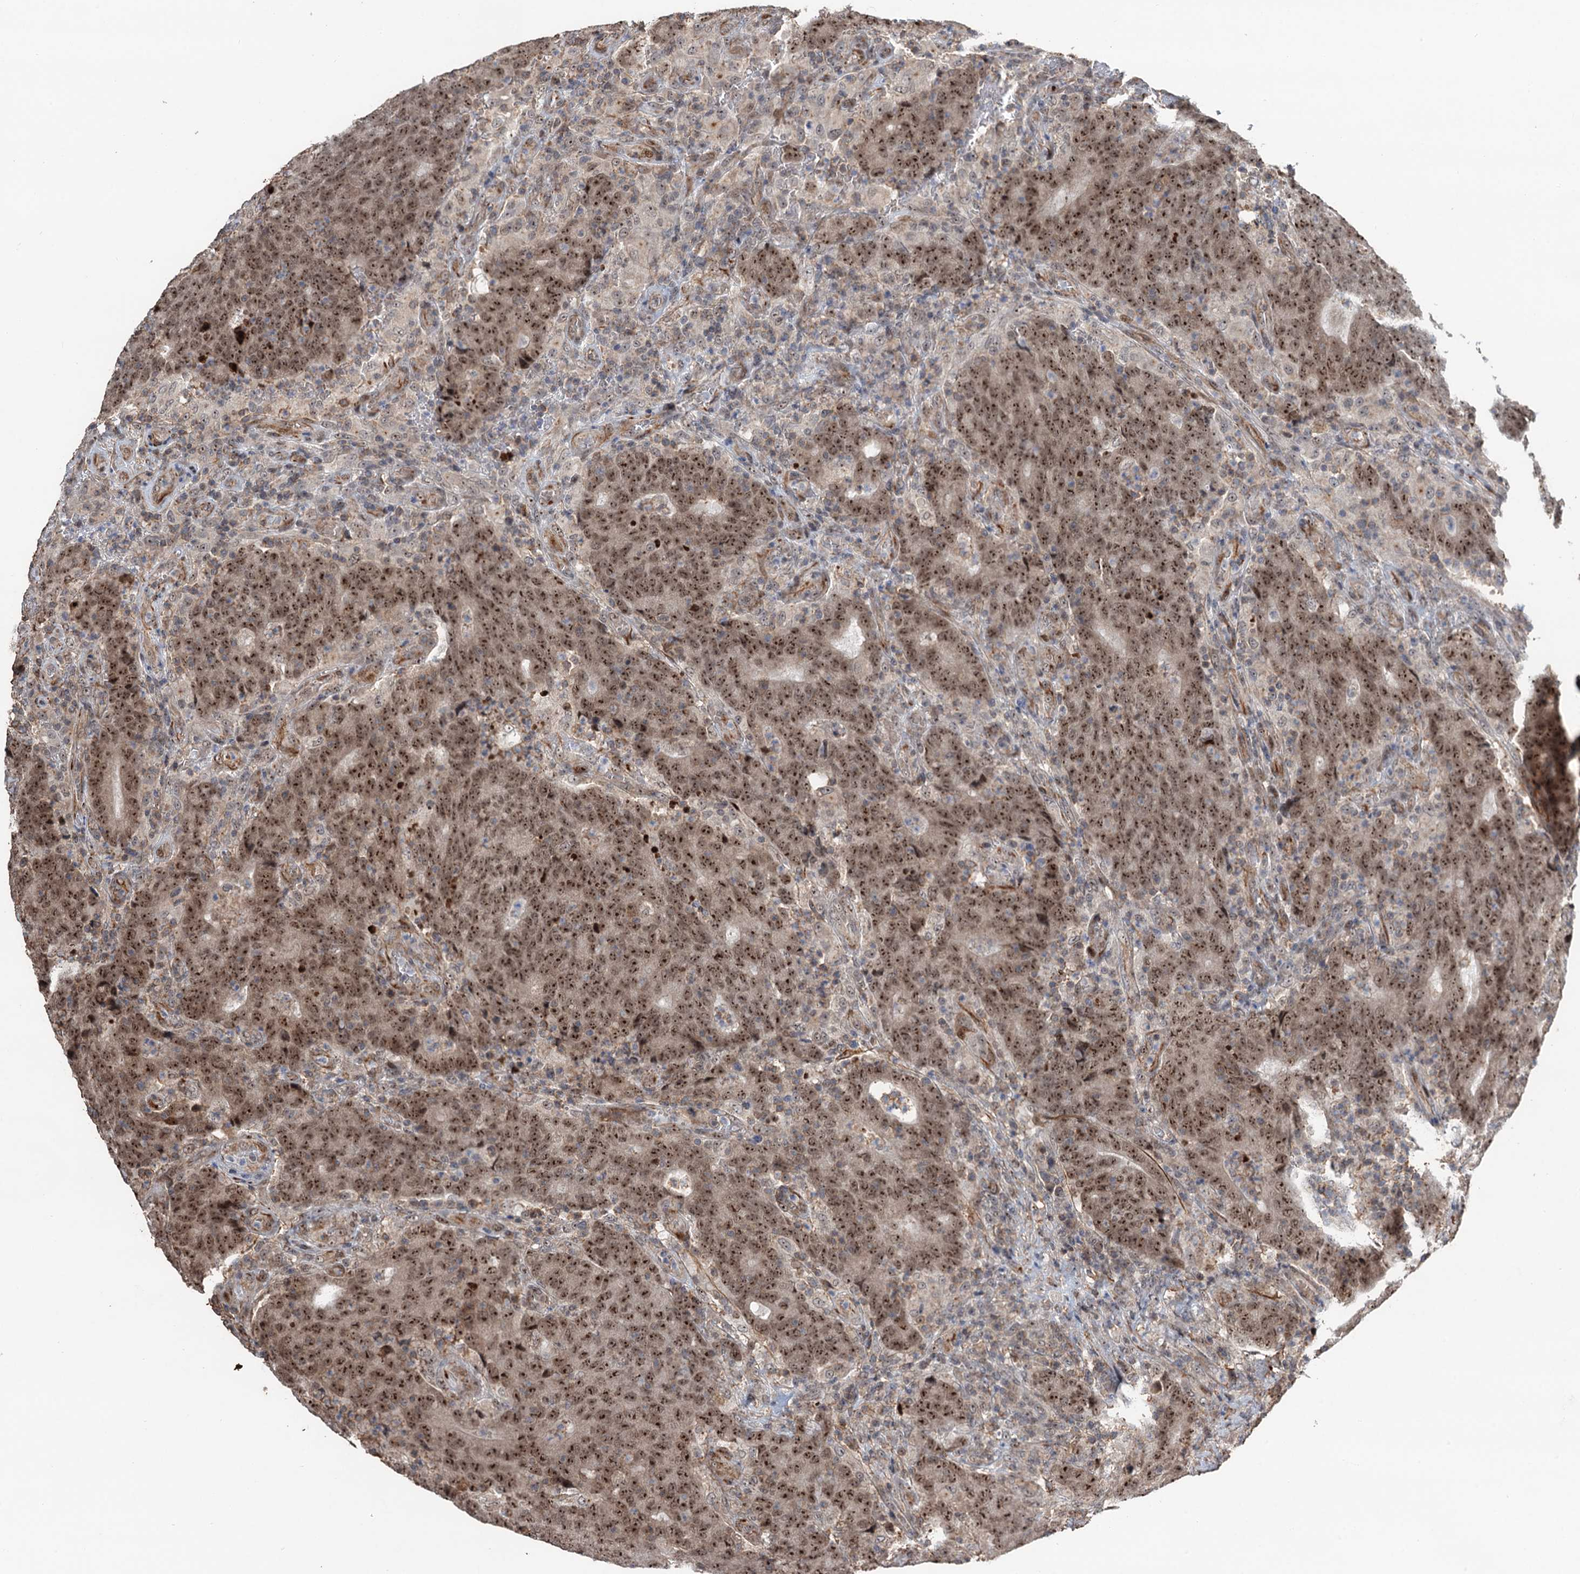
{"staining": {"intensity": "moderate", "quantity": ">75%", "location": "nuclear"}, "tissue": "colorectal cancer", "cell_type": "Tumor cells", "image_type": "cancer", "snomed": [{"axis": "morphology", "description": "Adenocarcinoma, NOS"}, {"axis": "topography", "description": "Colon"}], "caption": "The immunohistochemical stain labels moderate nuclear positivity in tumor cells of colorectal adenocarcinoma tissue.", "gene": "TMA16", "patient": {"sex": "female", "age": 75}}